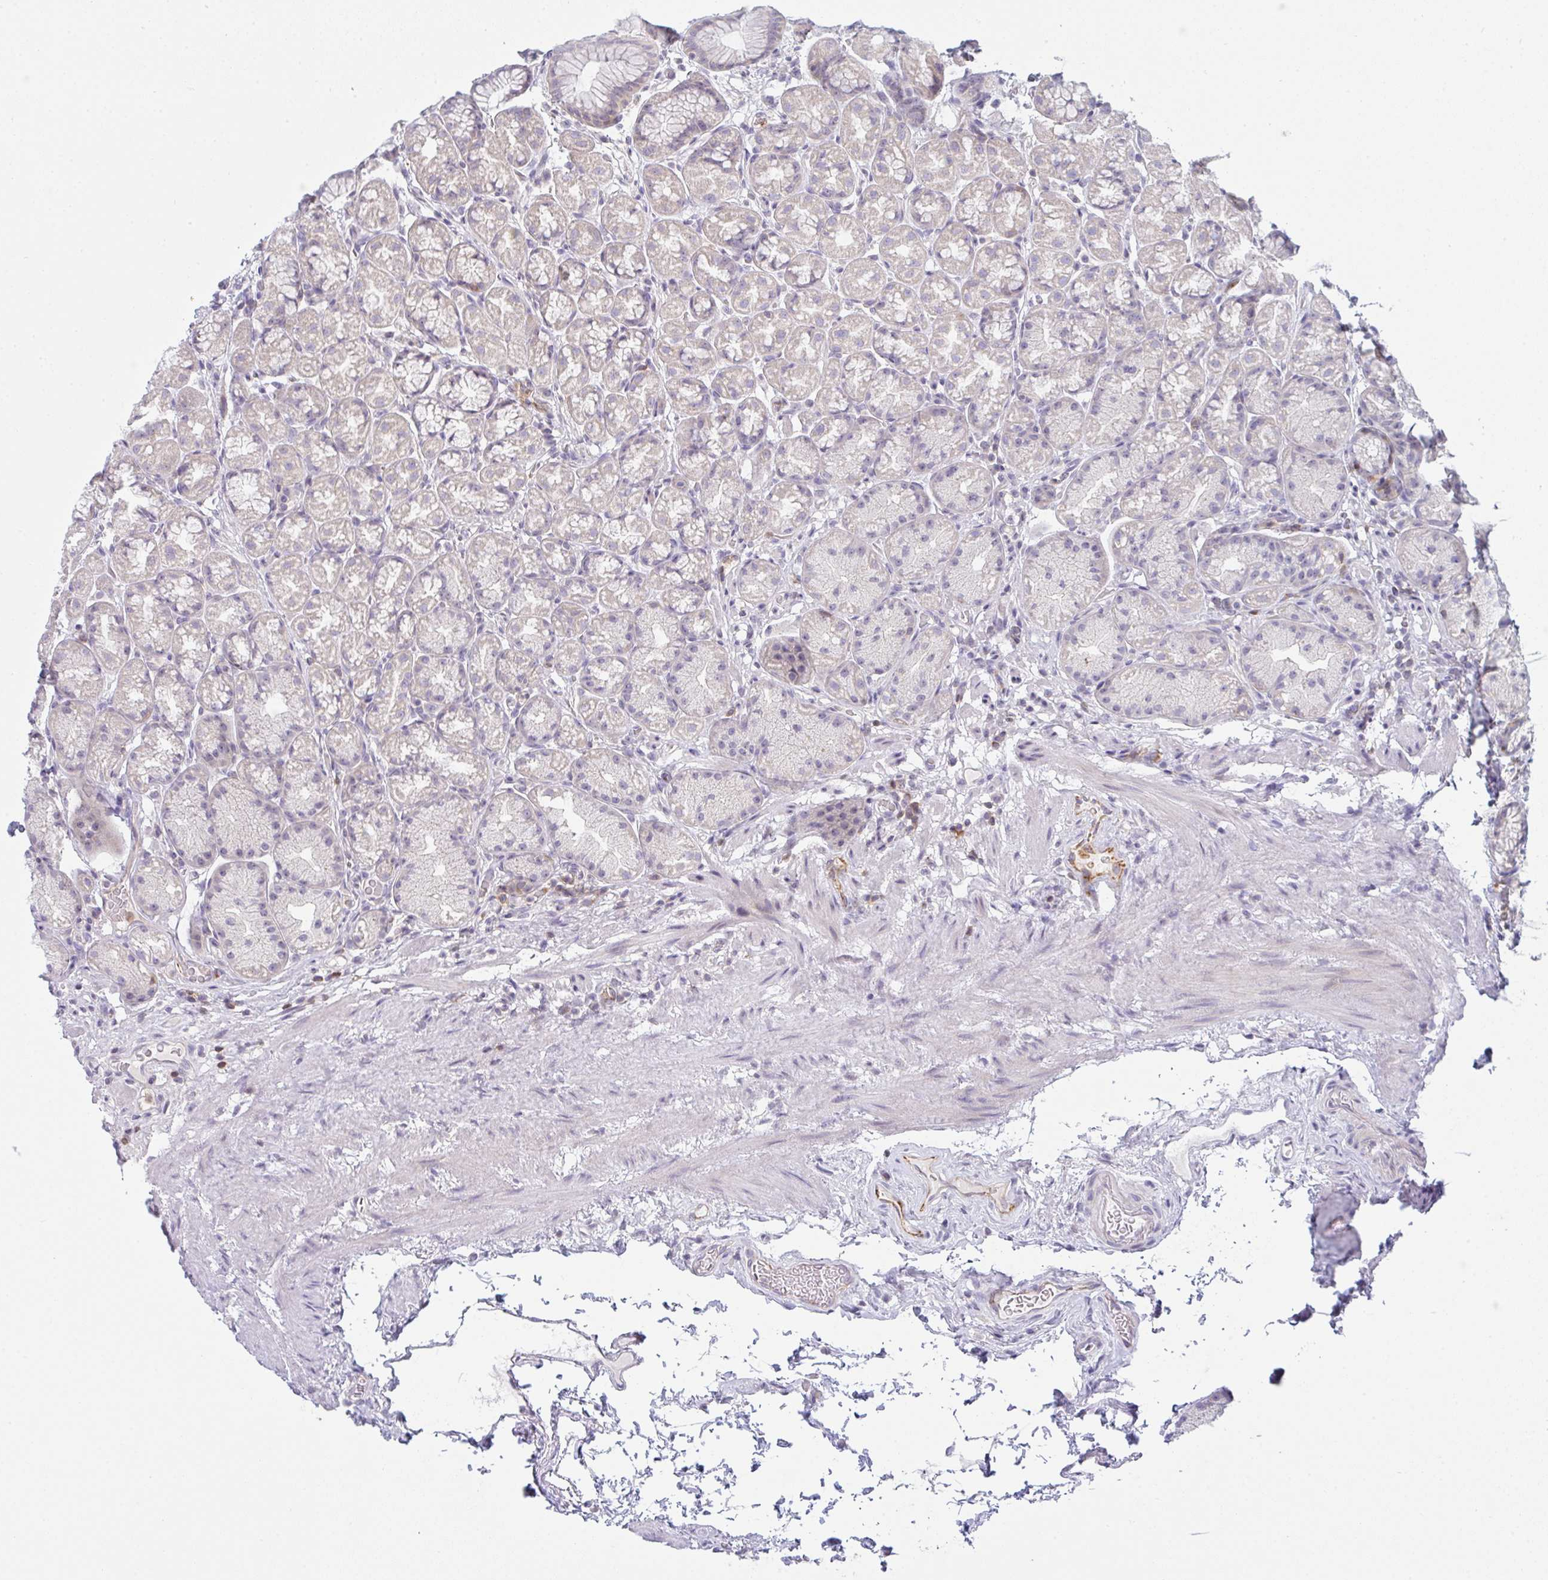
{"staining": {"intensity": "negative", "quantity": "none", "location": "none"}, "tissue": "stomach", "cell_type": "Glandular cells", "image_type": "normal", "snomed": [{"axis": "morphology", "description": "Normal tissue, NOS"}, {"axis": "topography", "description": "Stomach, lower"}], "caption": "This is an immunohistochemistry micrograph of benign stomach. There is no positivity in glandular cells.", "gene": "CD80", "patient": {"sex": "male", "age": 67}}